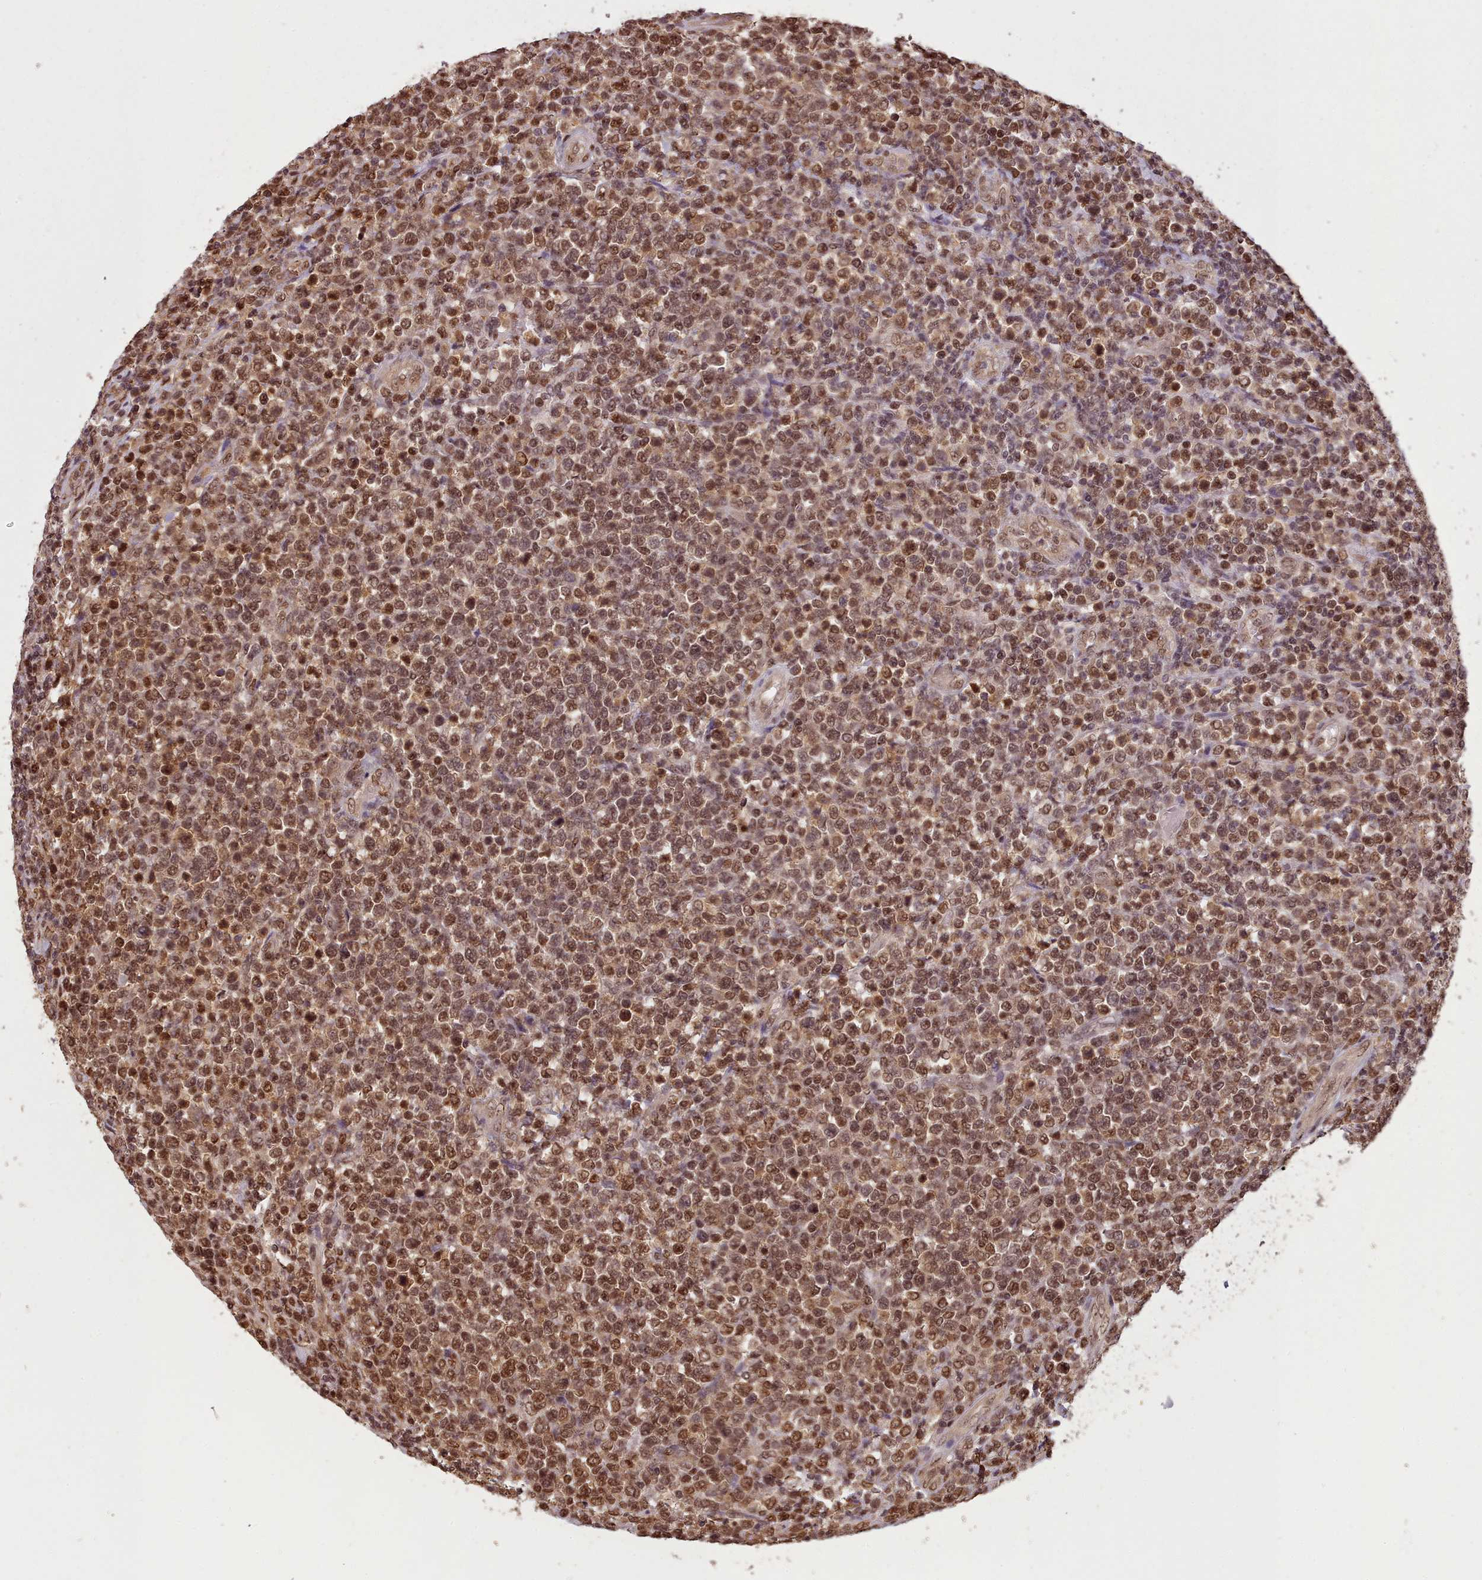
{"staining": {"intensity": "moderate", "quantity": ">75%", "location": "nuclear"}, "tissue": "lymphoma", "cell_type": "Tumor cells", "image_type": "cancer", "snomed": [{"axis": "morphology", "description": "Malignant lymphoma, non-Hodgkin's type, High grade"}, {"axis": "topography", "description": "Soft tissue"}], "caption": "About >75% of tumor cells in human lymphoma demonstrate moderate nuclear protein staining as visualized by brown immunohistochemical staining.", "gene": "RPS27A", "patient": {"sex": "female", "age": 56}}